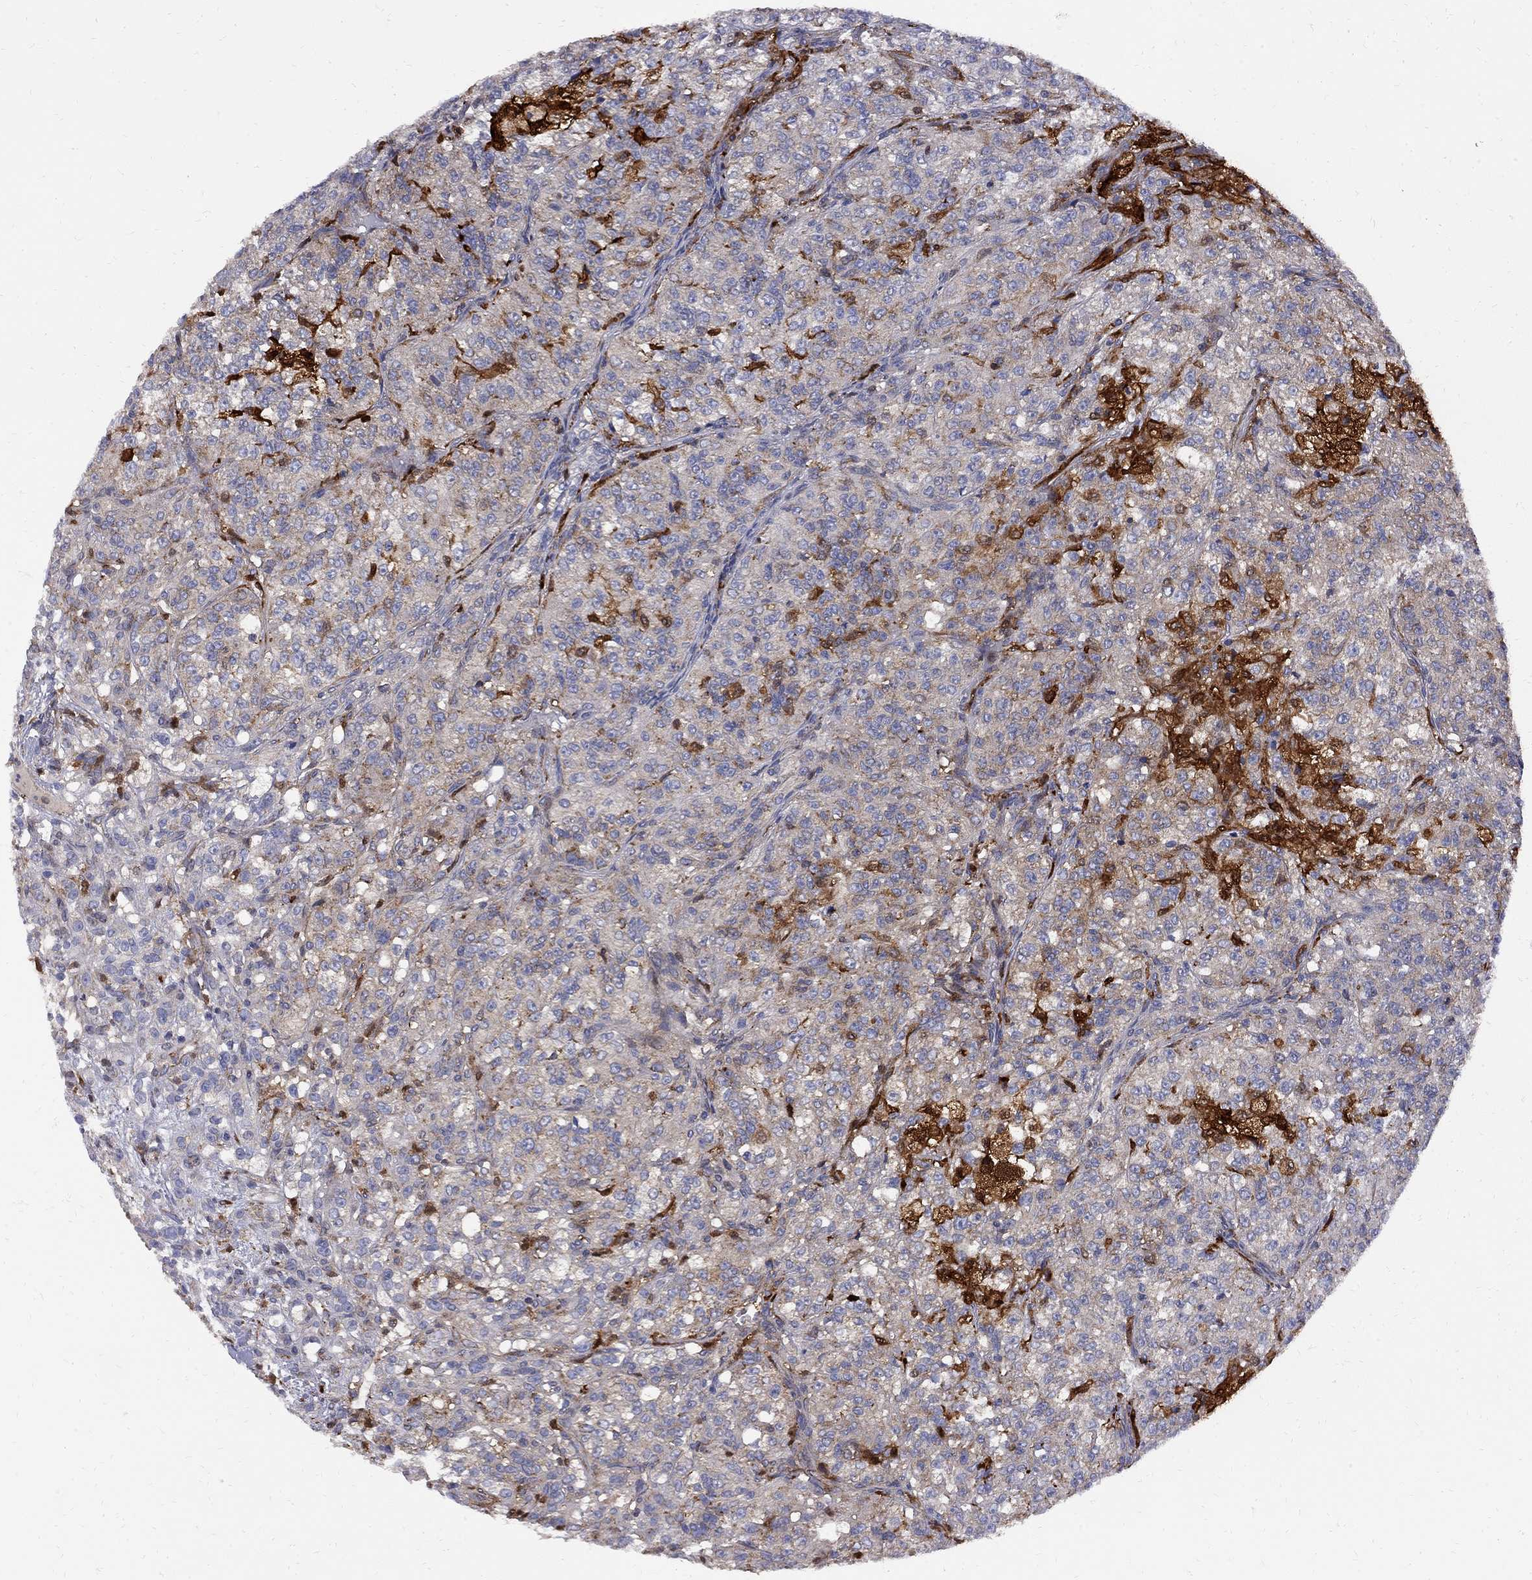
{"staining": {"intensity": "strong", "quantity": "<25%", "location": "cytoplasmic/membranous"}, "tissue": "renal cancer", "cell_type": "Tumor cells", "image_type": "cancer", "snomed": [{"axis": "morphology", "description": "Adenocarcinoma, NOS"}, {"axis": "topography", "description": "Kidney"}], "caption": "Renal cancer stained with DAB (3,3'-diaminobenzidine) IHC demonstrates medium levels of strong cytoplasmic/membranous staining in approximately <25% of tumor cells.", "gene": "MTHFR", "patient": {"sex": "female", "age": 63}}